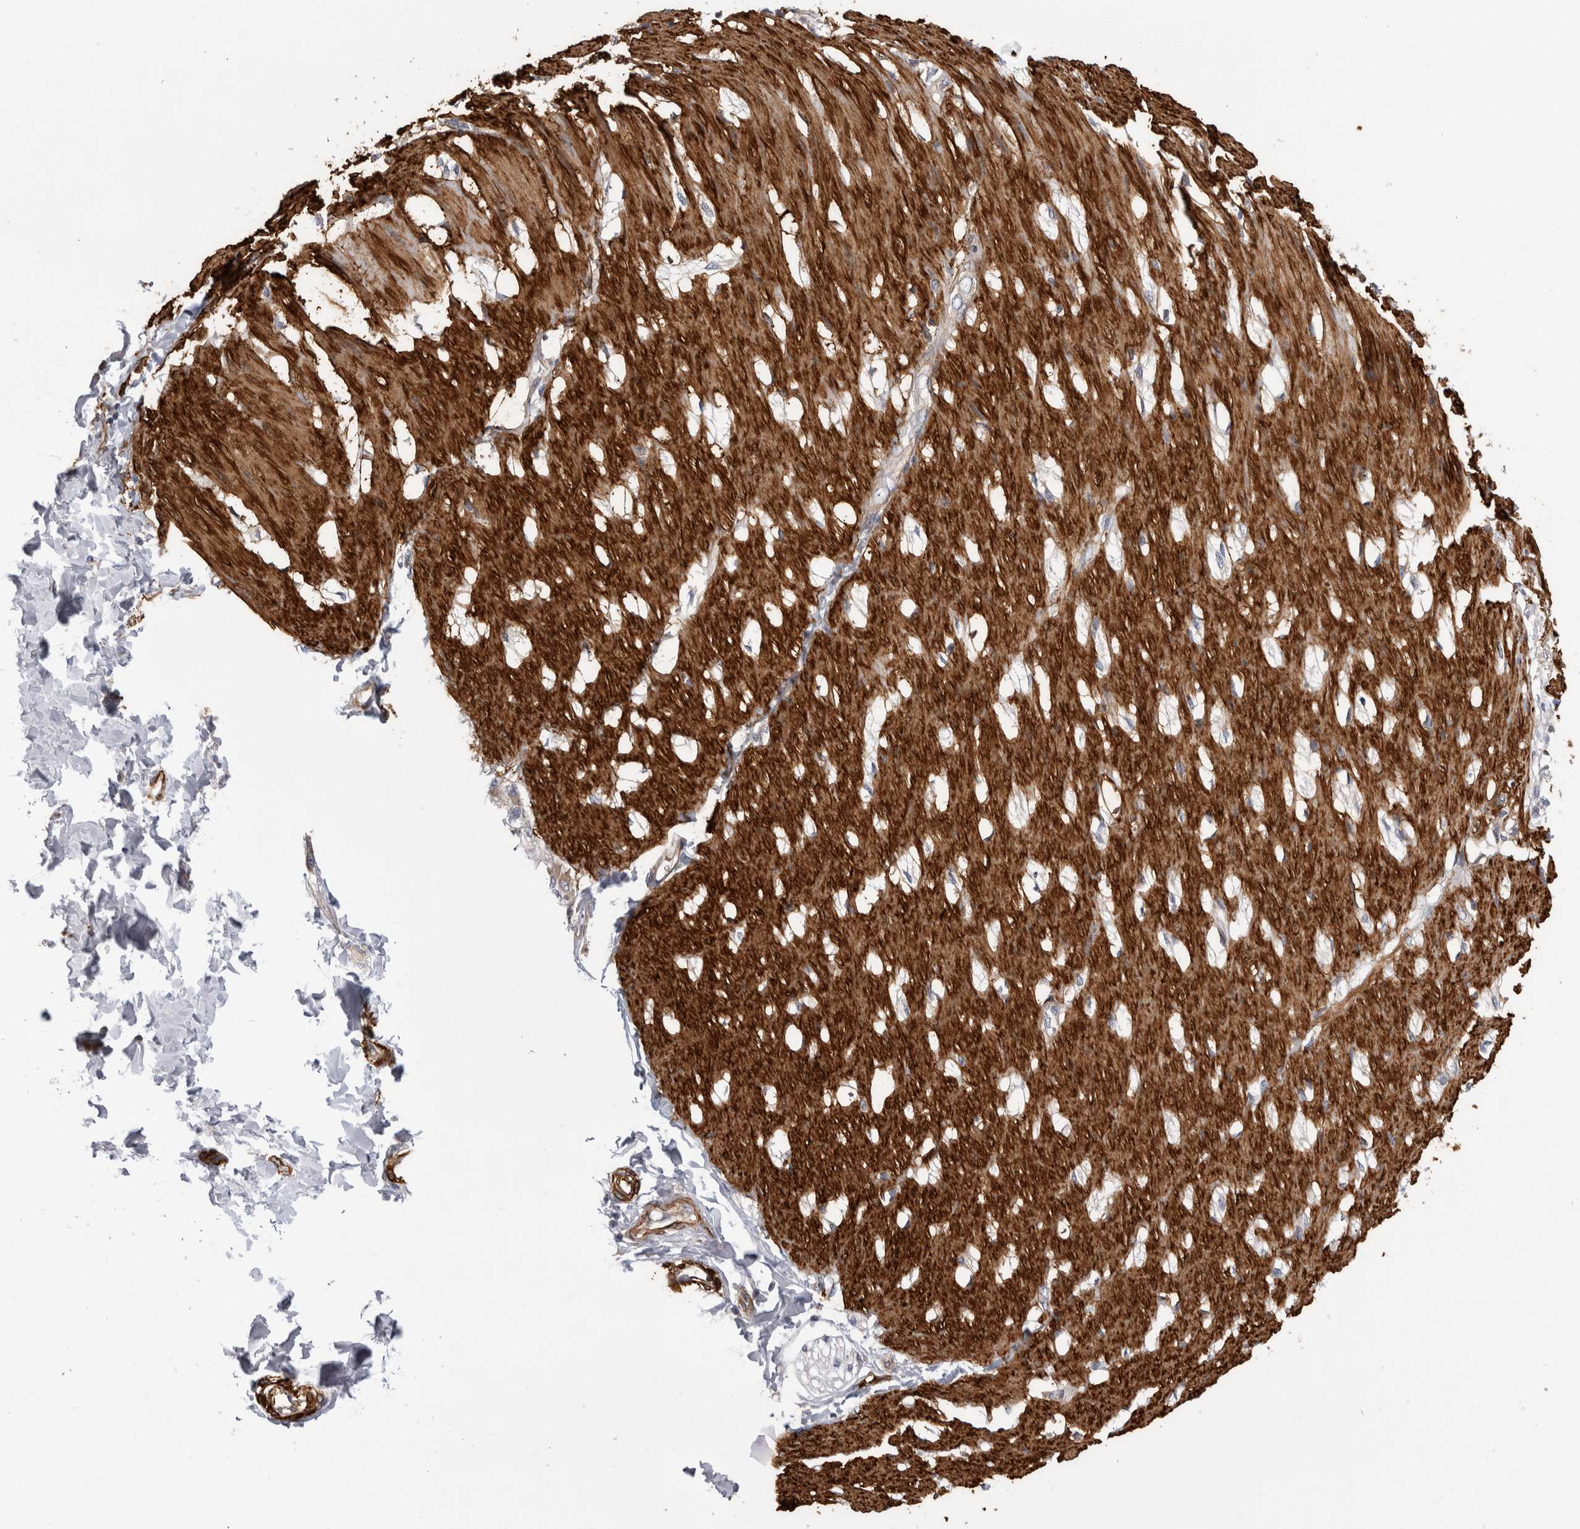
{"staining": {"intensity": "strong", "quantity": ">75%", "location": "cytoplasmic/membranous"}, "tissue": "smooth muscle", "cell_type": "Smooth muscle cells", "image_type": "normal", "snomed": [{"axis": "morphology", "description": "Normal tissue, NOS"}, {"axis": "morphology", "description": "Adenocarcinoma, NOS"}, {"axis": "topography", "description": "Smooth muscle"}, {"axis": "topography", "description": "Colon"}], "caption": "The histopathology image displays a brown stain indicating the presence of a protein in the cytoplasmic/membranous of smooth muscle cells in smooth muscle.", "gene": "EPRS1", "patient": {"sex": "male", "age": 14}}